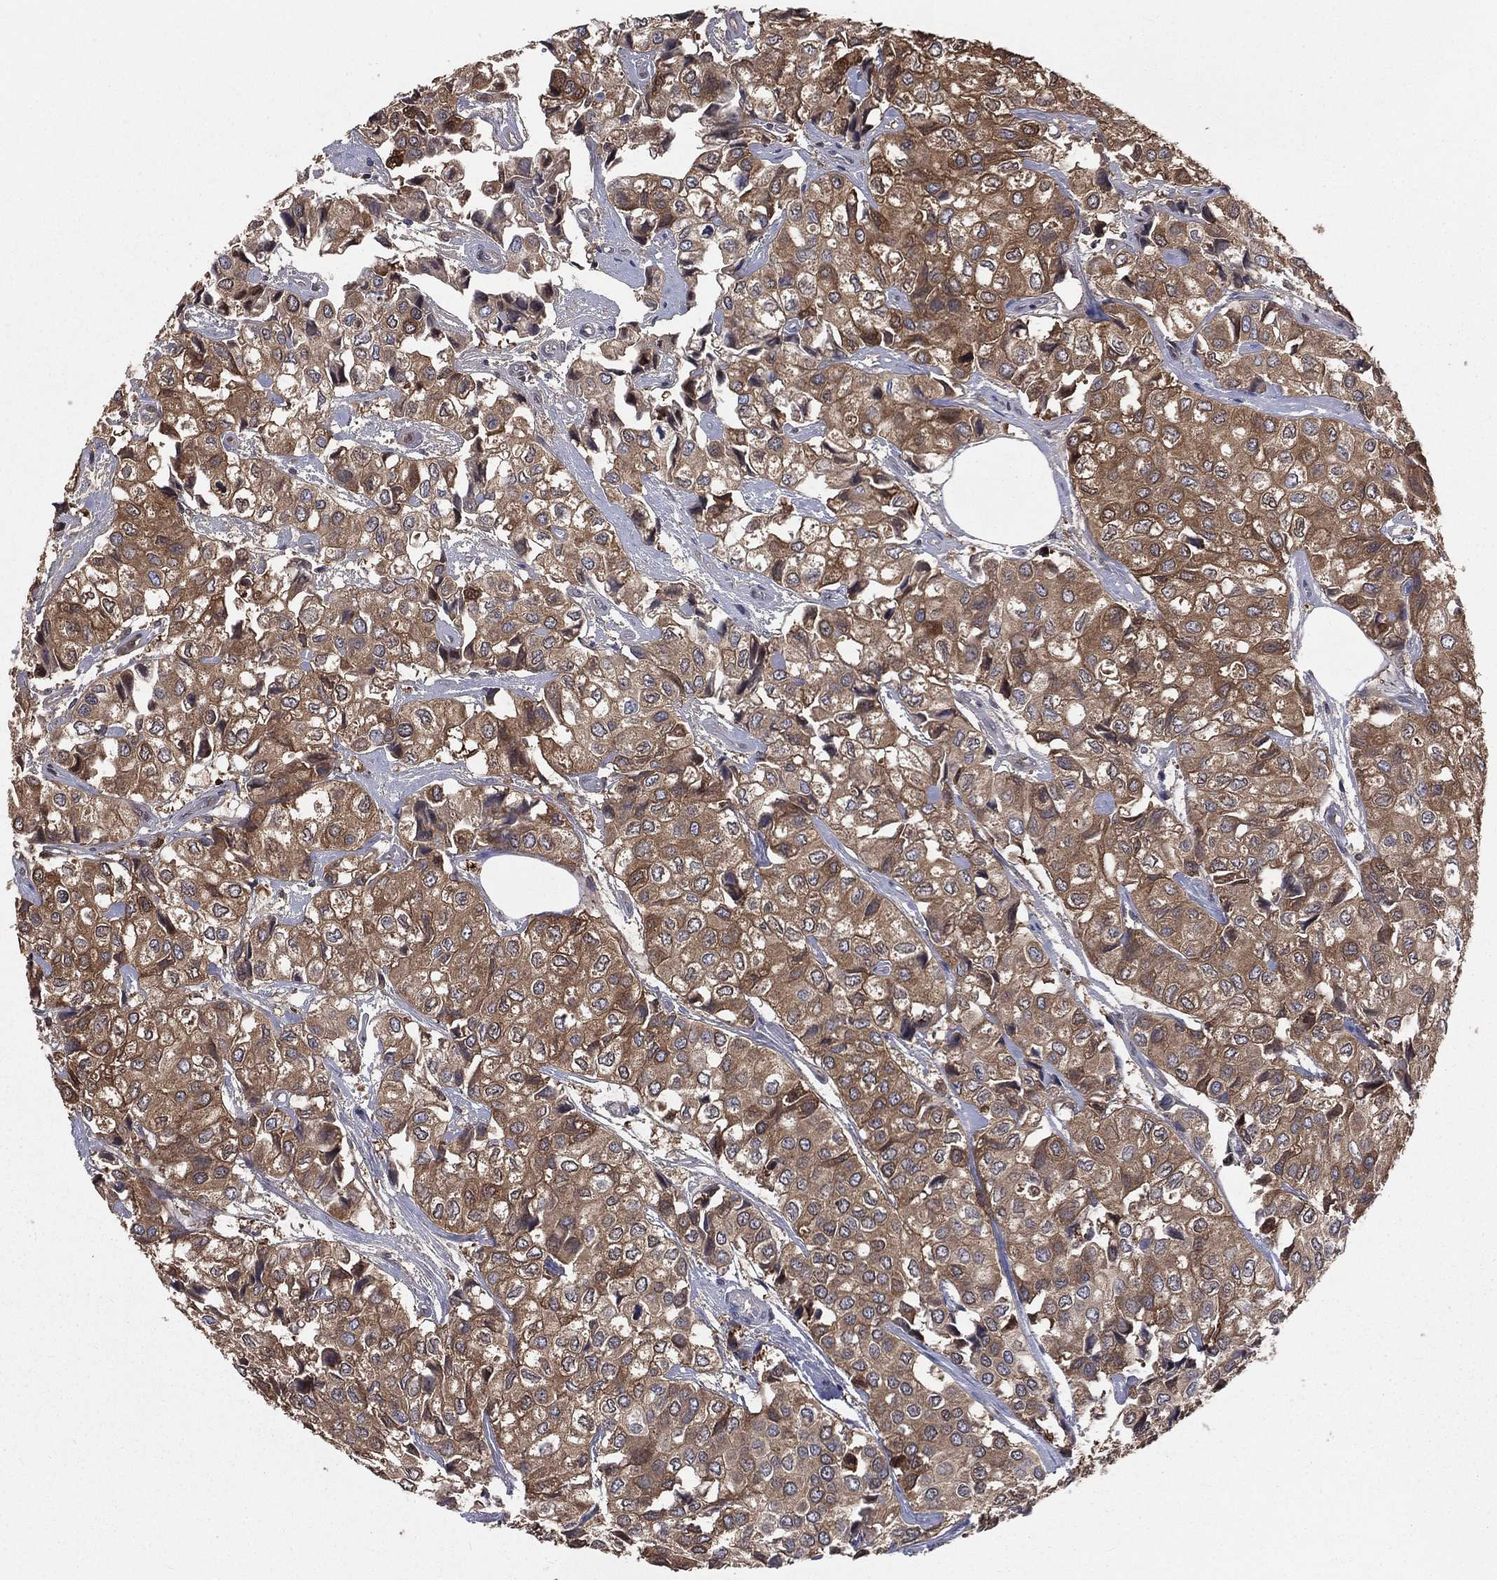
{"staining": {"intensity": "moderate", "quantity": ">75%", "location": "cytoplasmic/membranous"}, "tissue": "urothelial cancer", "cell_type": "Tumor cells", "image_type": "cancer", "snomed": [{"axis": "morphology", "description": "Urothelial carcinoma, High grade"}, {"axis": "topography", "description": "Urinary bladder"}], "caption": "Protein expression analysis of high-grade urothelial carcinoma demonstrates moderate cytoplasmic/membranous expression in approximately >75% of tumor cells. Immunohistochemistry (ihc) stains the protein of interest in brown and the nuclei are stained blue.", "gene": "TBC1D2", "patient": {"sex": "male", "age": 73}}